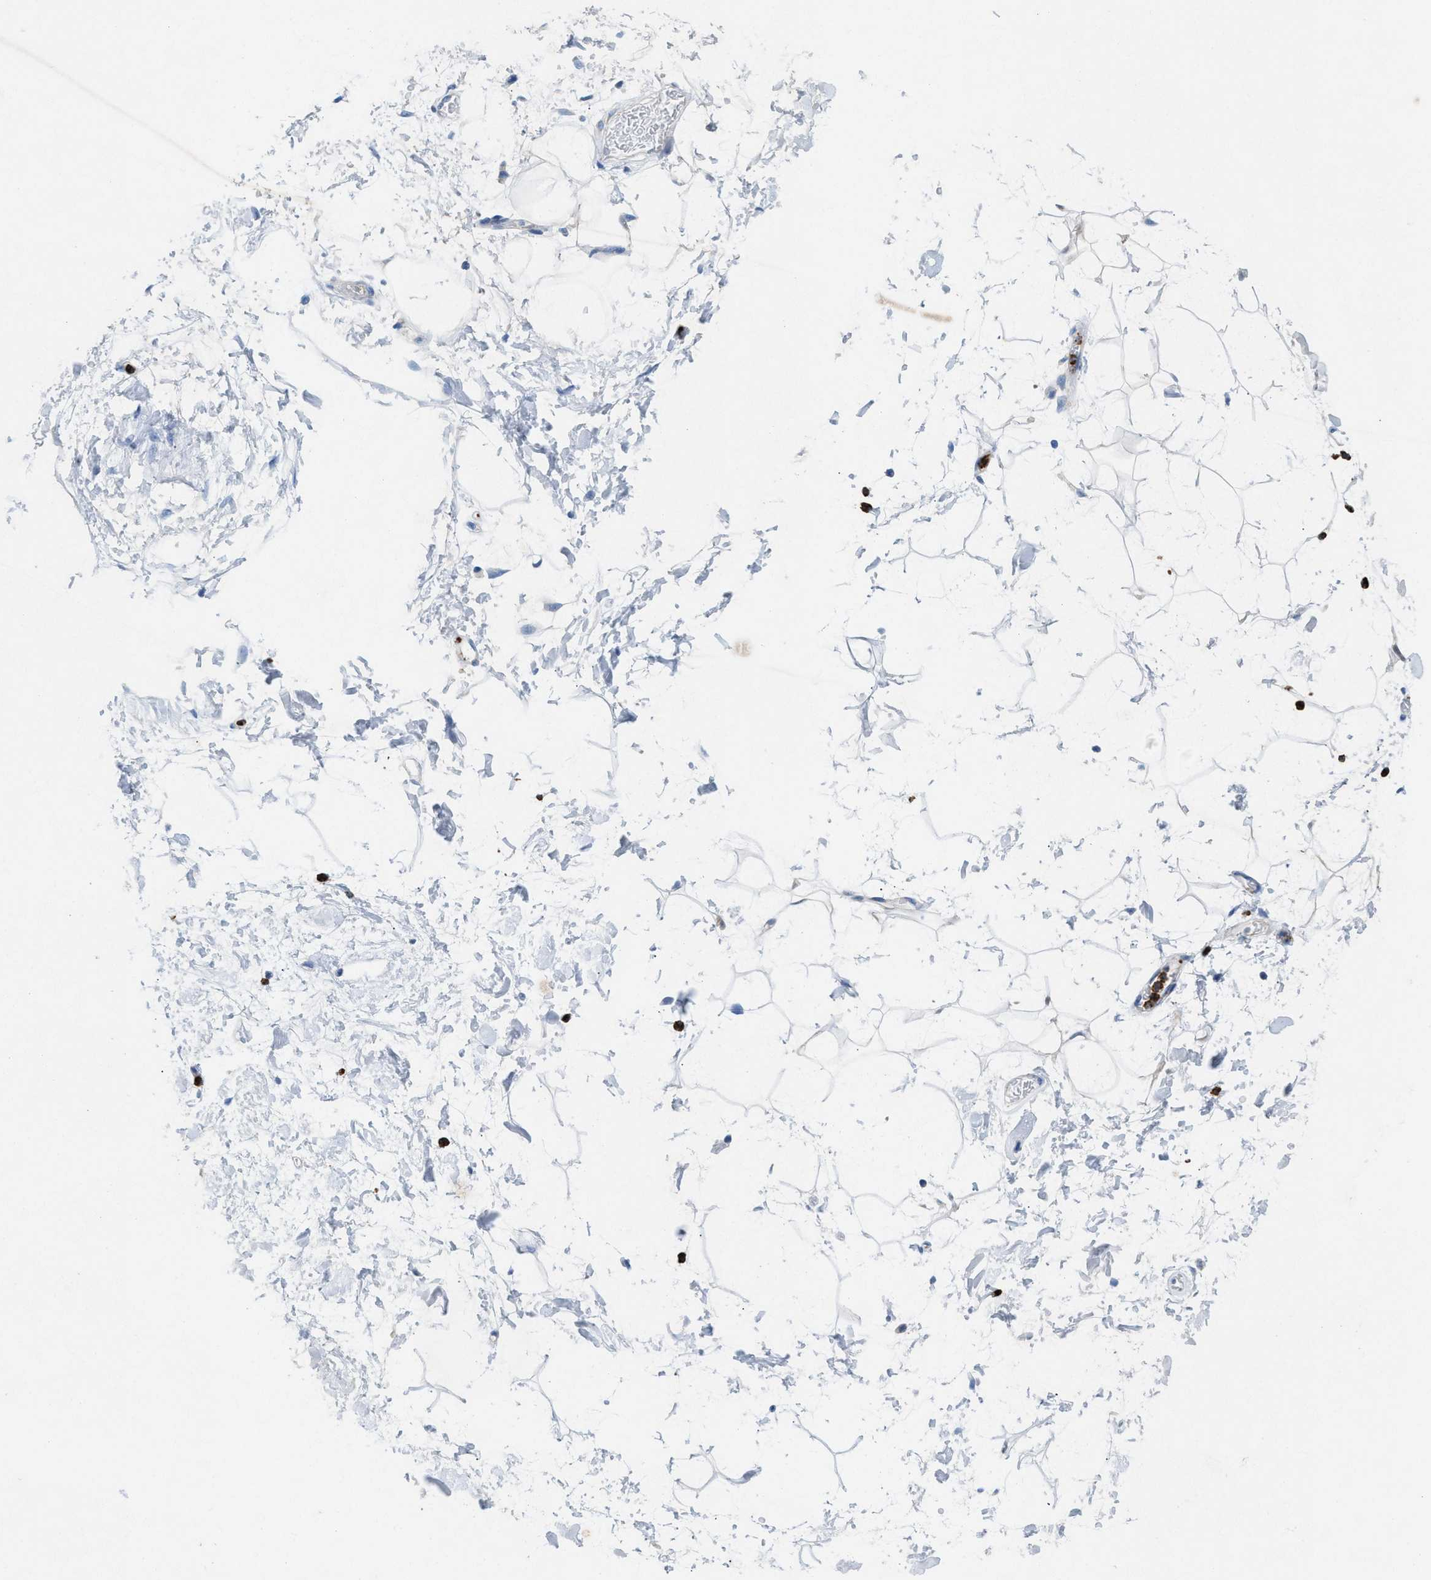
{"staining": {"intensity": "negative", "quantity": "none", "location": "none"}, "tissue": "adipose tissue", "cell_type": "Adipocytes", "image_type": "normal", "snomed": [{"axis": "morphology", "description": "Normal tissue, NOS"}, {"axis": "topography", "description": "Soft tissue"}], "caption": "Protein analysis of unremarkable adipose tissue shows no significant expression in adipocytes.", "gene": "CKLF", "patient": {"sex": "male", "age": 72}}